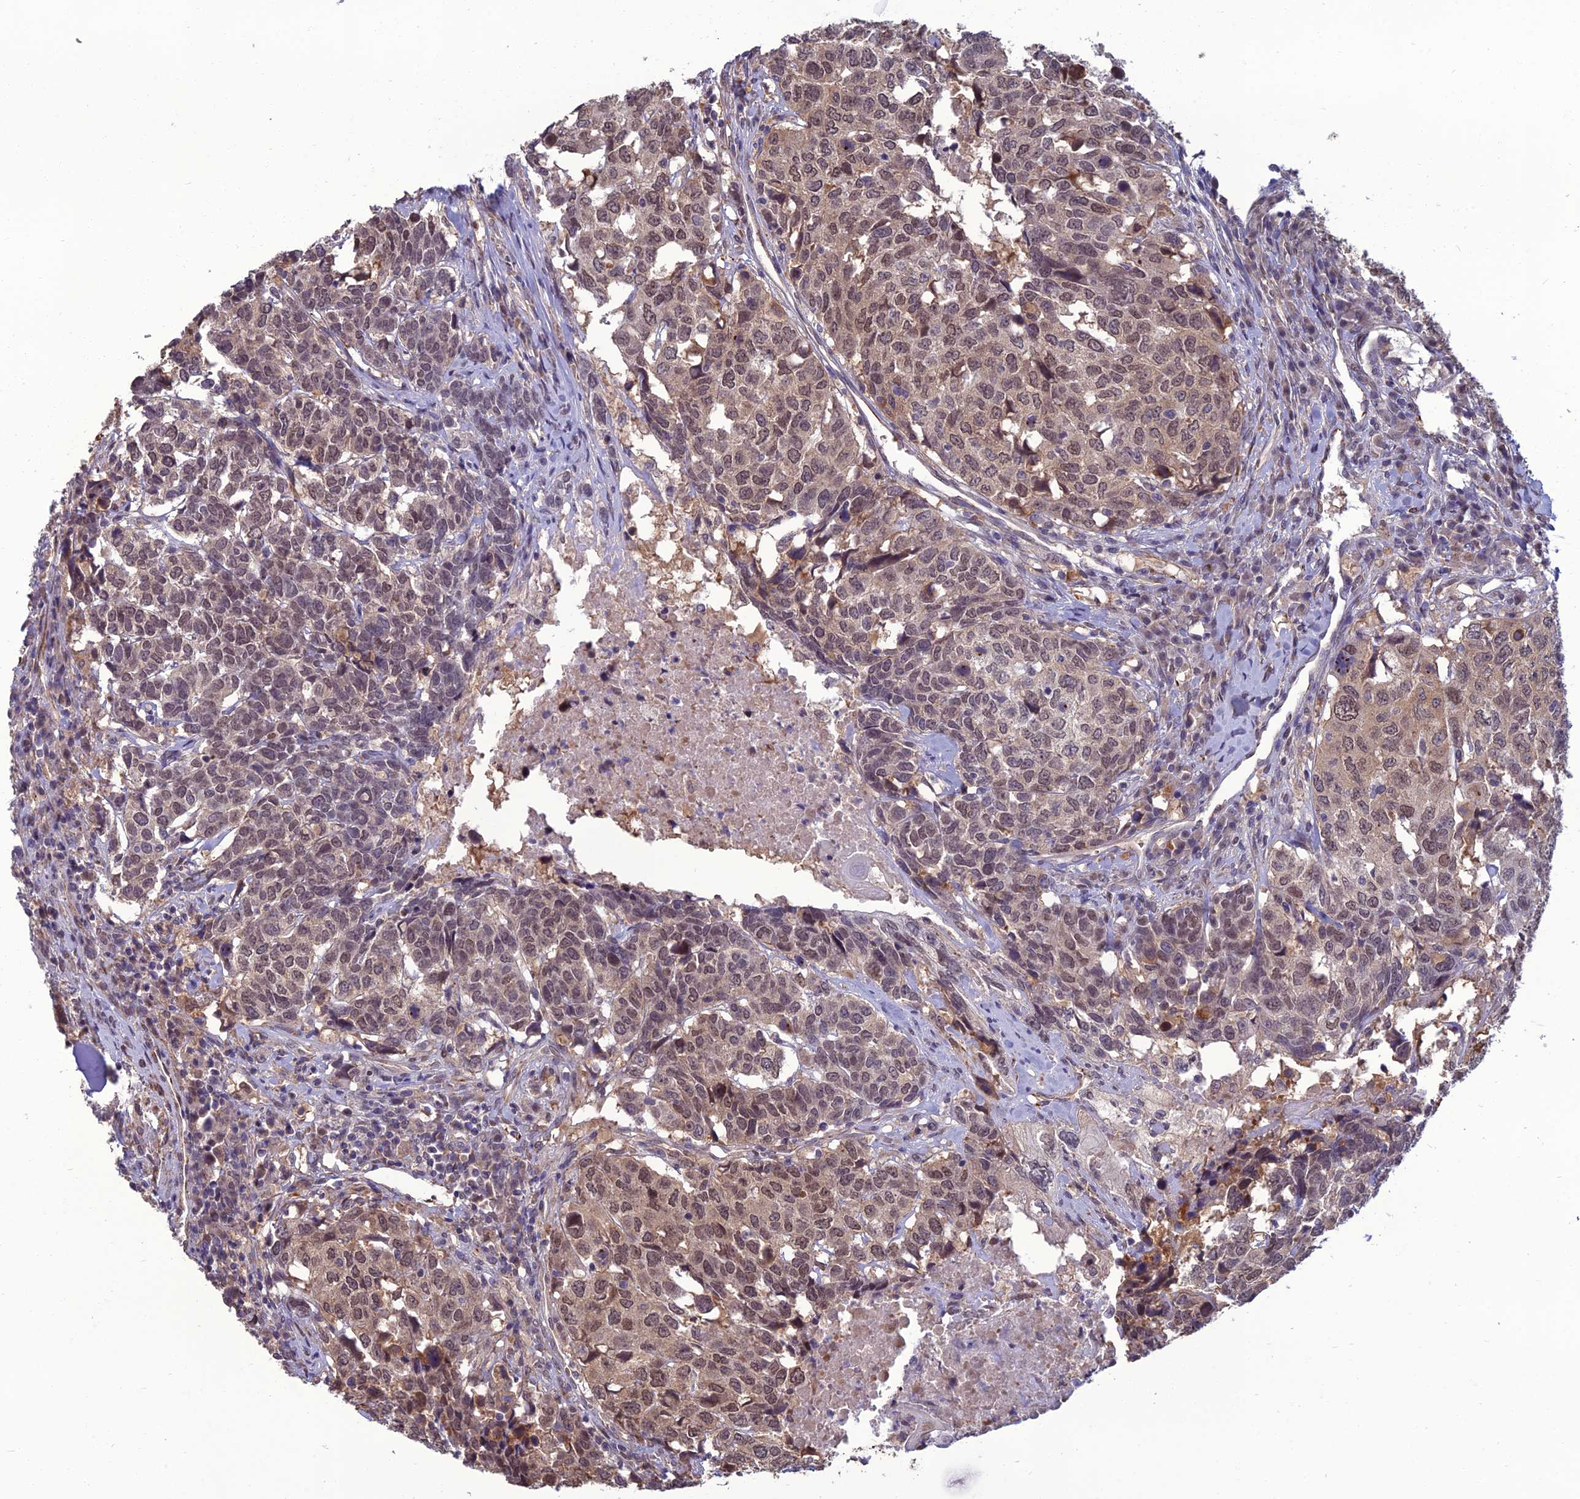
{"staining": {"intensity": "moderate", "quantity": ">75%", "location": "cytoplasmic/membranous,nuclear"}, "tissue": "head and neck cancer", "cell_type": "Tumor cells", "image_type": "cancer", "snomed": [{"axis": "morphology", "description": "Squamous cell carcinoma, NOS"}, {"axis": "topography", "description": "Head-Neck"}], "caption": "Brown immunohistochemical staining in human head and neck cancer (squamous cell carcinoma) demonstrates moderate cytoplasmic/membranous and nuclear positivity in about >75% of tumor cells.", "gene": "NR4A3", "patient": {"sex": "male", "age": 66}}